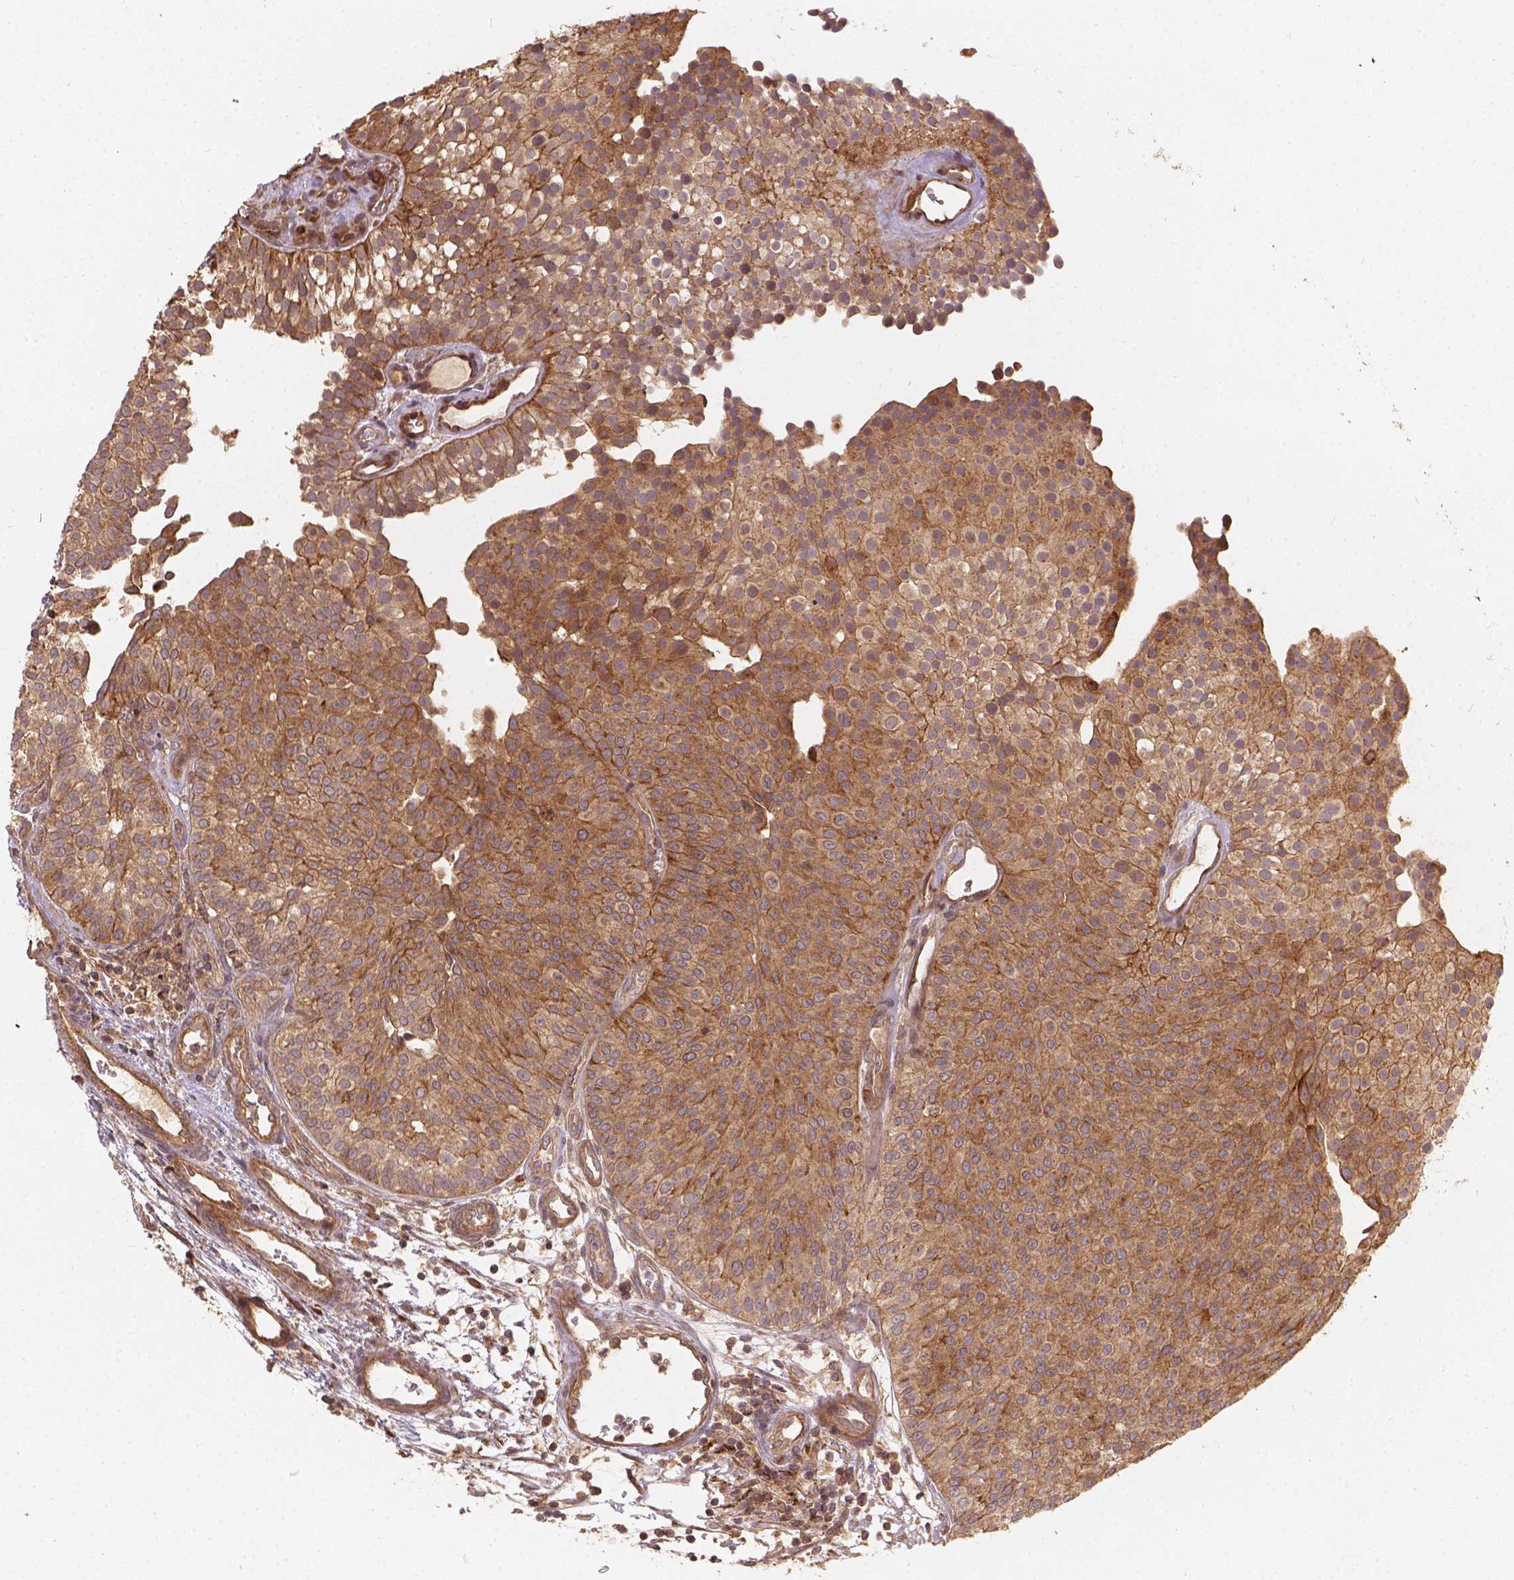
{"staining": {"intensity": "strong", "quantity": ">75%", "location": "cytoplasmic/membranous"}, "tissue": "urothelial cancer", "cell_type": "Tumor cells", "image_type": "cancer", "snomed": [{"axis": "morphology", "description": "Urothelial carcinoma, Low grade"}, {"axis": "topography", "description": "Urinary bladder"}], "caption": "Urothelial cancer was stained to show a protein in brown. There is high levels of strong cytoplasmic/membranous staining in about >75% of tumor cells.", "gene": "XPR1", "patient": {"sex": "female", "age": 87}}